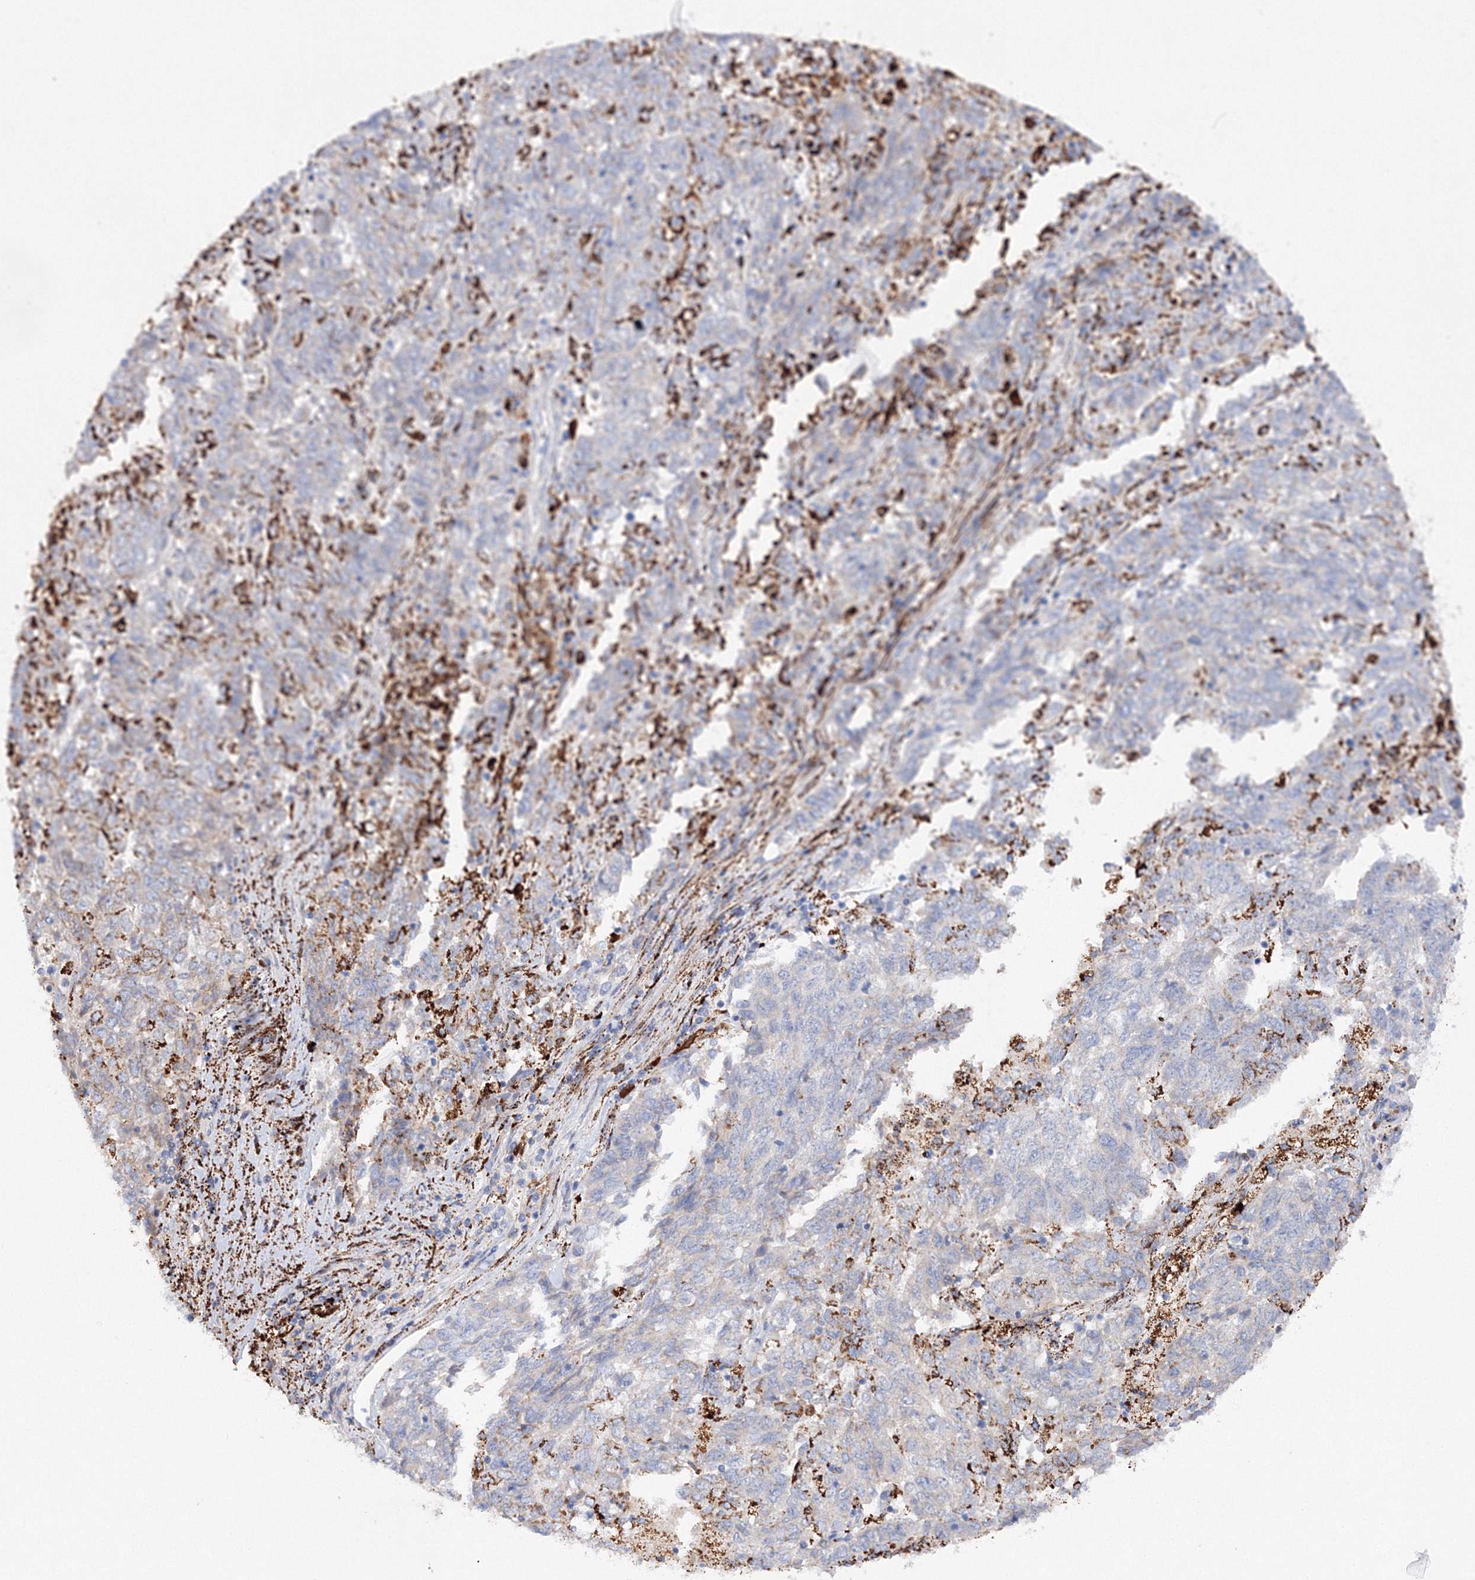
{"staining": {"intensity": "negative", "quantity": "none", "location": "none"}, "tissue": "endometrial cancer", "cell_type": "Tumor cells", "image_type": "cancer", "snomed": [{"axis": "morphology", "description": "Adenocarcinoma, NOS"}, {"axis": "topography", "description": "Endometrium"}], "caption": "High magnification brightfield microscopy of endometrial cancer stained with DAB (brown) and counterstained with hematoxylin (blue): tumor cells show no significant staining. (DAB (3,3'-diaminobenzidine) immunohistochemistry (IHC) with hematoxylin counter stain).", "gene": "MERTK", "patient": {"sex": "female", "age": 80}}